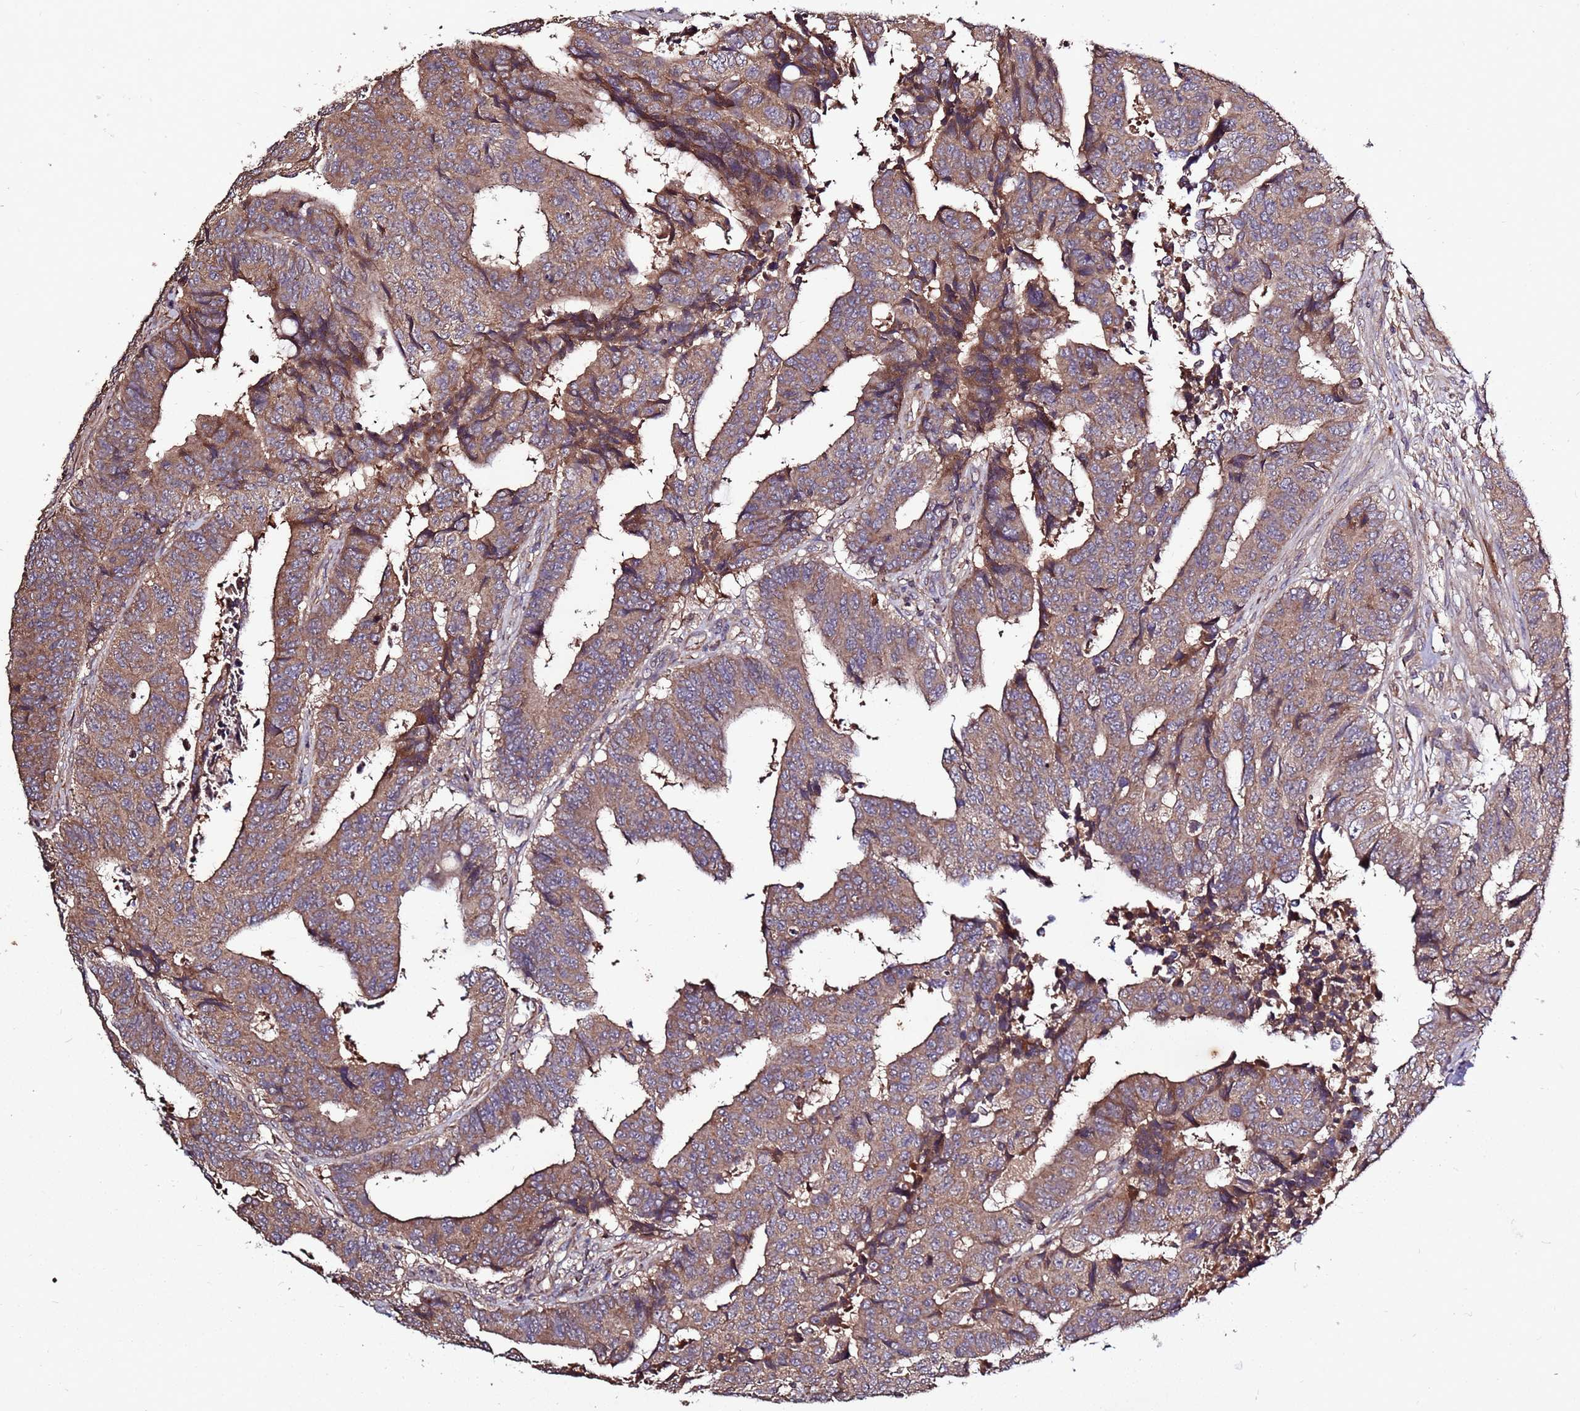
{"staining": {"intensity": "moderate", "quantity": ">75%", "location": "cytoplasmic/membranous"}, "tissue": "colorectal cancer", "cell_type": "Tumor cells", "image_type": "cancer", "snomed": [{"axis": "morphology", "description": "Adenocarcinoma, NOS"}, {"axis": "topography", "description": "Rectum"}], "caption": "Moderate cytoplasmic/membranous protein expression is present in approximately >75% of tumor cells in colorectal cancer (adenocarcinoma).", "gene": "RPS15A", "patient": {"sex": "male", "age": 84}}